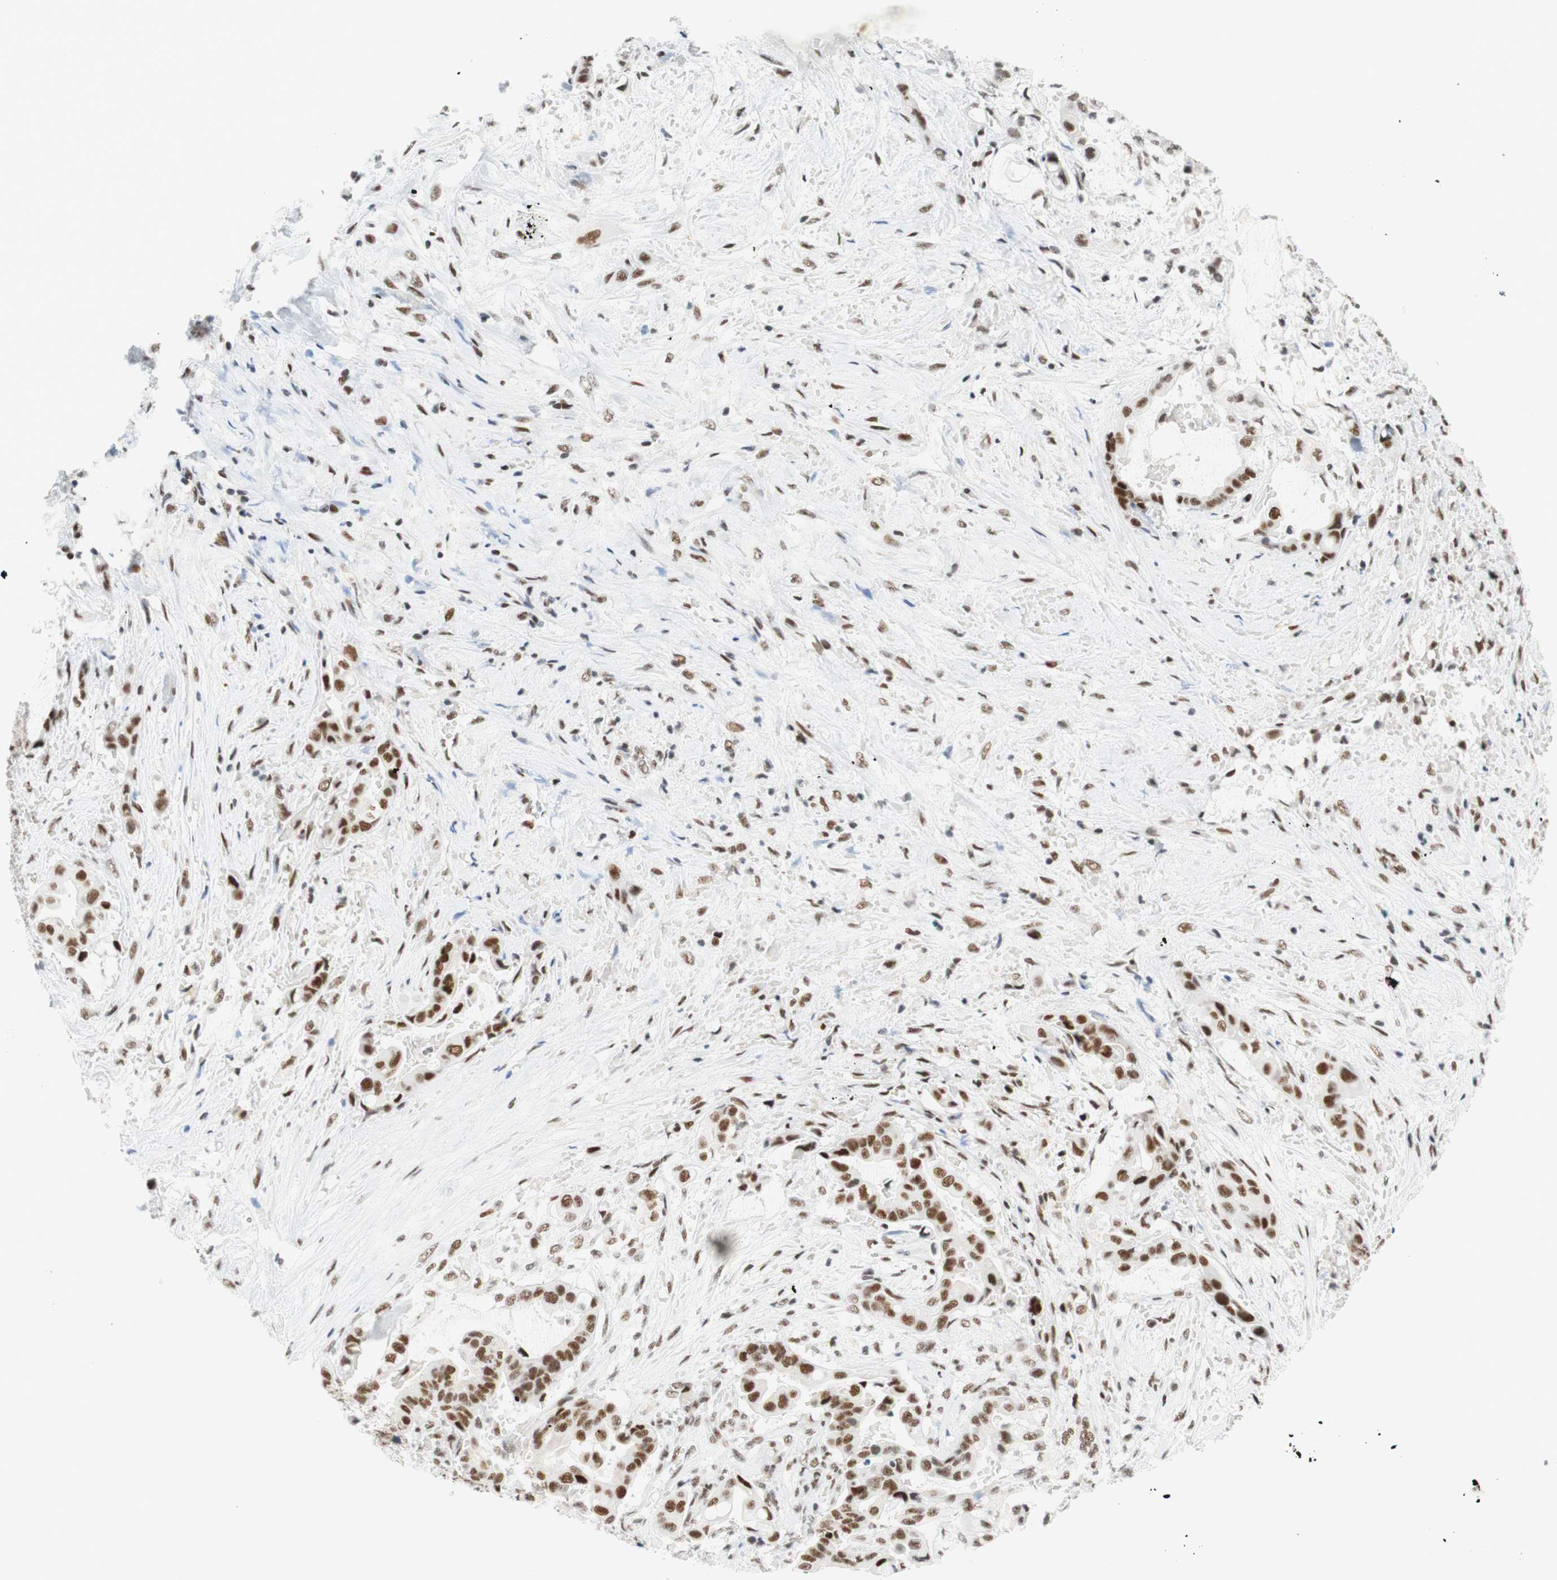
{"staining": {"intensity": "strong", "quantity": "25%-75%", "location": "nuclear"}, "tissue": "liver cancer", "cell_type": "Tumor cells", "image_type": "cancer", "snomed": [{"axis": "morphology", "description": "Cholangiocarcinoma"}, {"axis": "topography", "description": "Liver"}], "caption": "A brown stain labels strong nuclear staining of a protein in liver cholangiocarcinoma tumor cells. Immunohistochemistry stains the protein of interest in brown and the nuclei are stained blue.", "gene": "RNF20", "patient": {"sex": "female", "age": 61}}